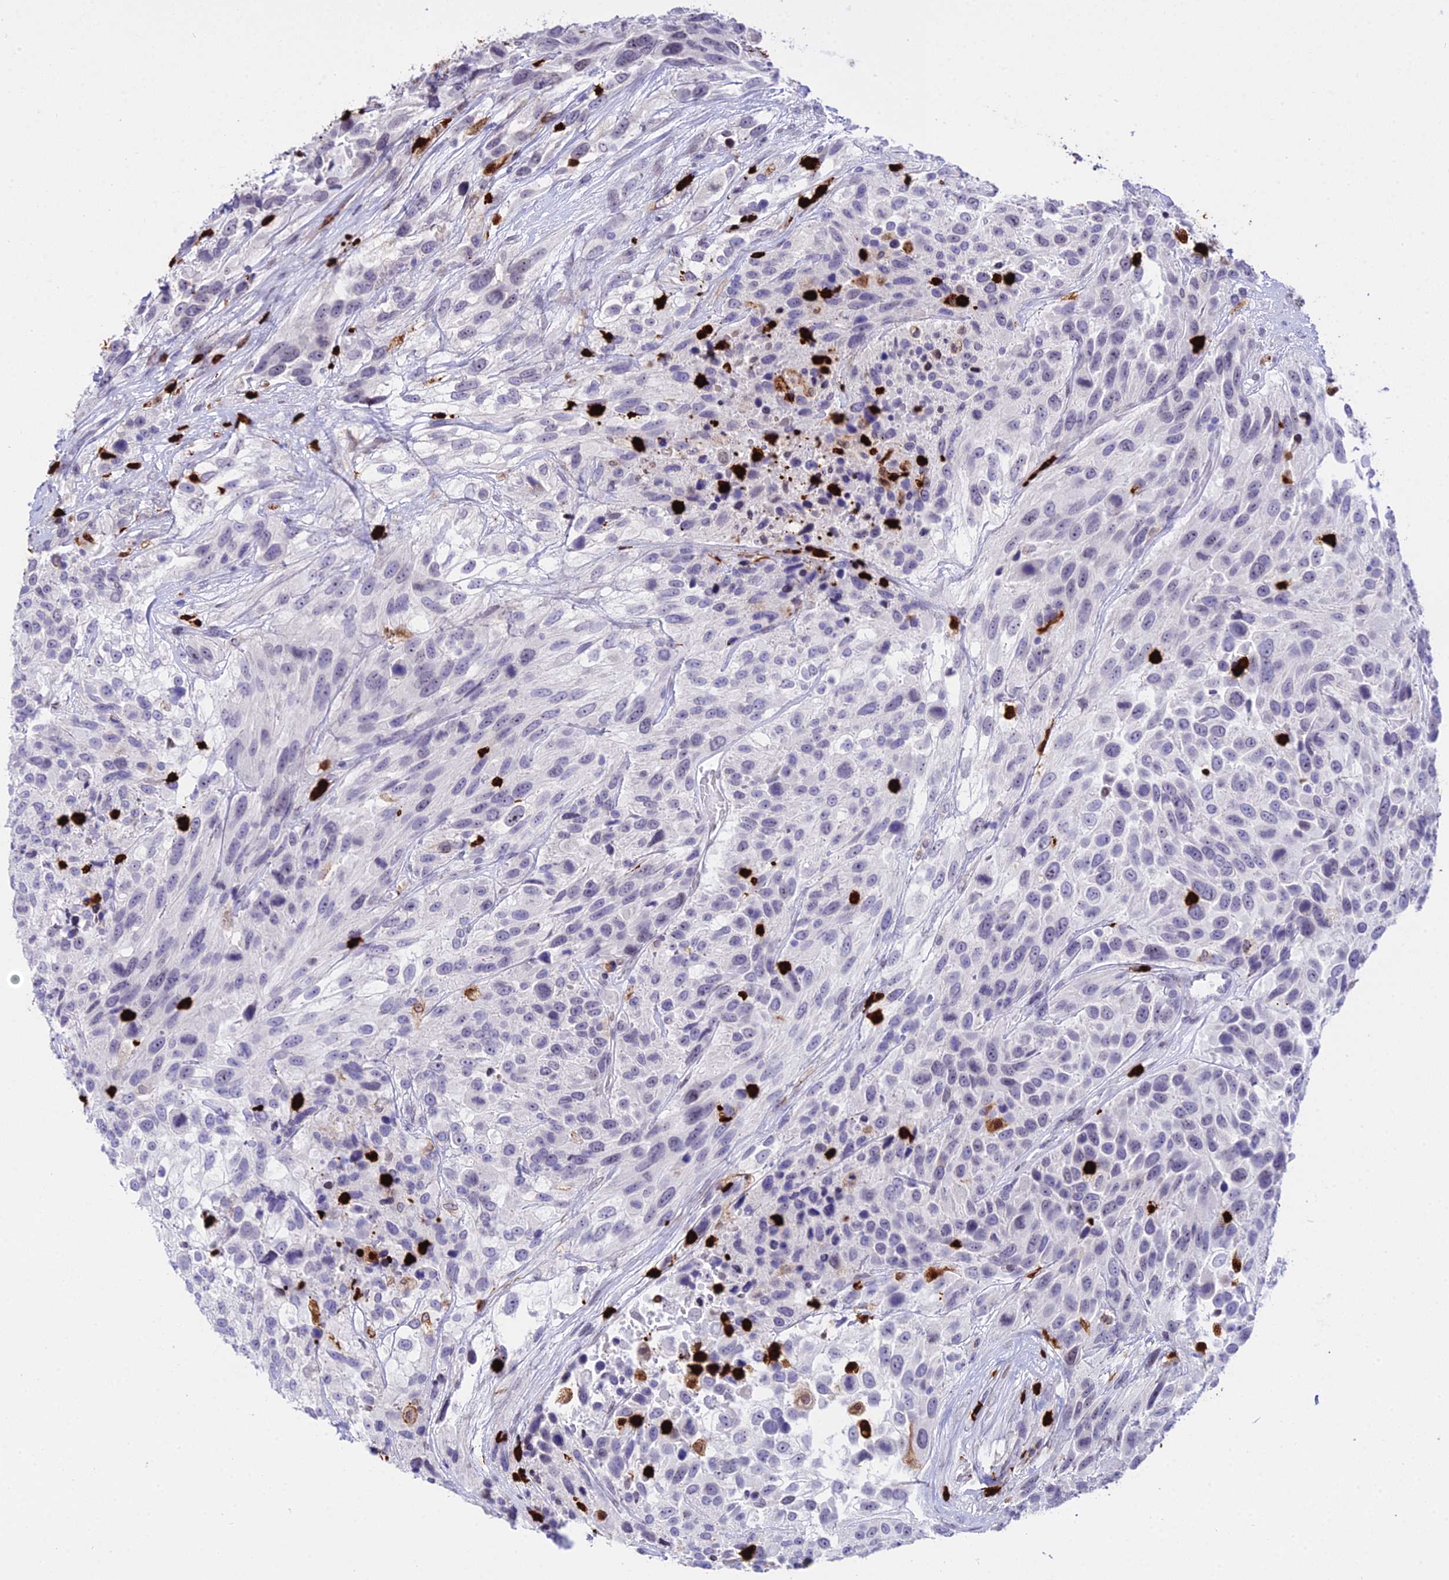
{"staining": {"intensity": "negative", "quantity": "none", "location": "none"}, "tissue": "urothelial cancer", "cell_type": "Tumor cells", "image_type": "cancer", "snomed": [{"axis": "morphology", "description": "Urothelial carcinoma, High grade"}, {"axis": "topography", "description": "Urinary bladder"}], "caption": "Immunohistochemical staining of urothelial cancer shows no significant positivity in tumor cells.", "gene": "MCM10", "patient": {"sex": "female", "age": 70}}